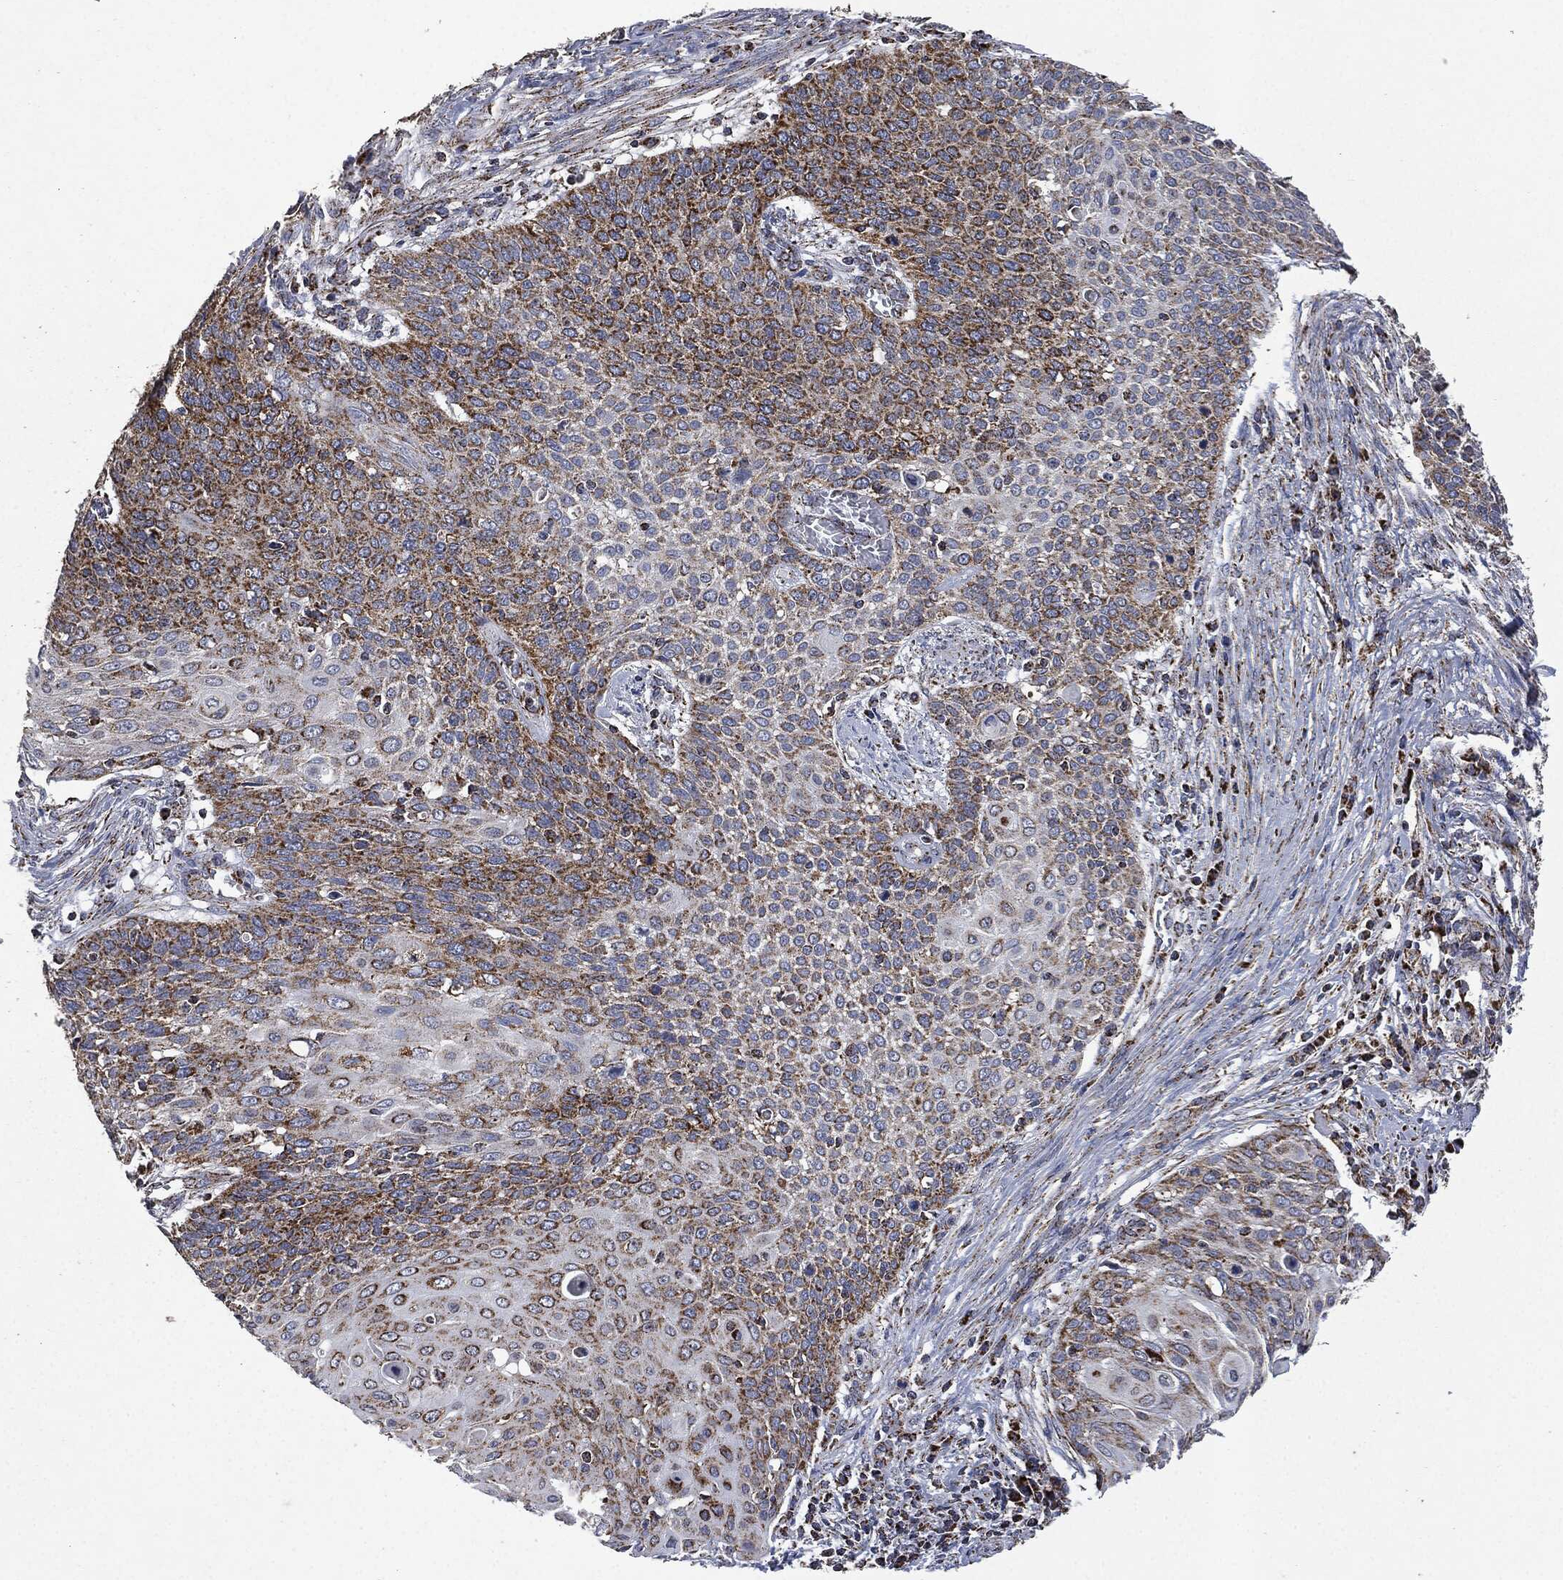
{"staining": {"intensity": "strong", "quantity": "25%-75%", "location": "cytoplasmic/membranous"}, "tissue": "cervical cancer", "cell_type": "Tumor cells", "image_type": "cancer", "snomed": [{"axis": "morphology", "description": "Squamous cell carcinoma, NOS"}, {"axis": "topography", "description": "Cervix"}], "caption": "Squamous cell carcinoma (cervical) tissue reveals strong cytoplasmic/membranous staining in about 25%-75% of tumor cells", "gene": "RYK", "patient": {"sex": "female", "age": 39}}